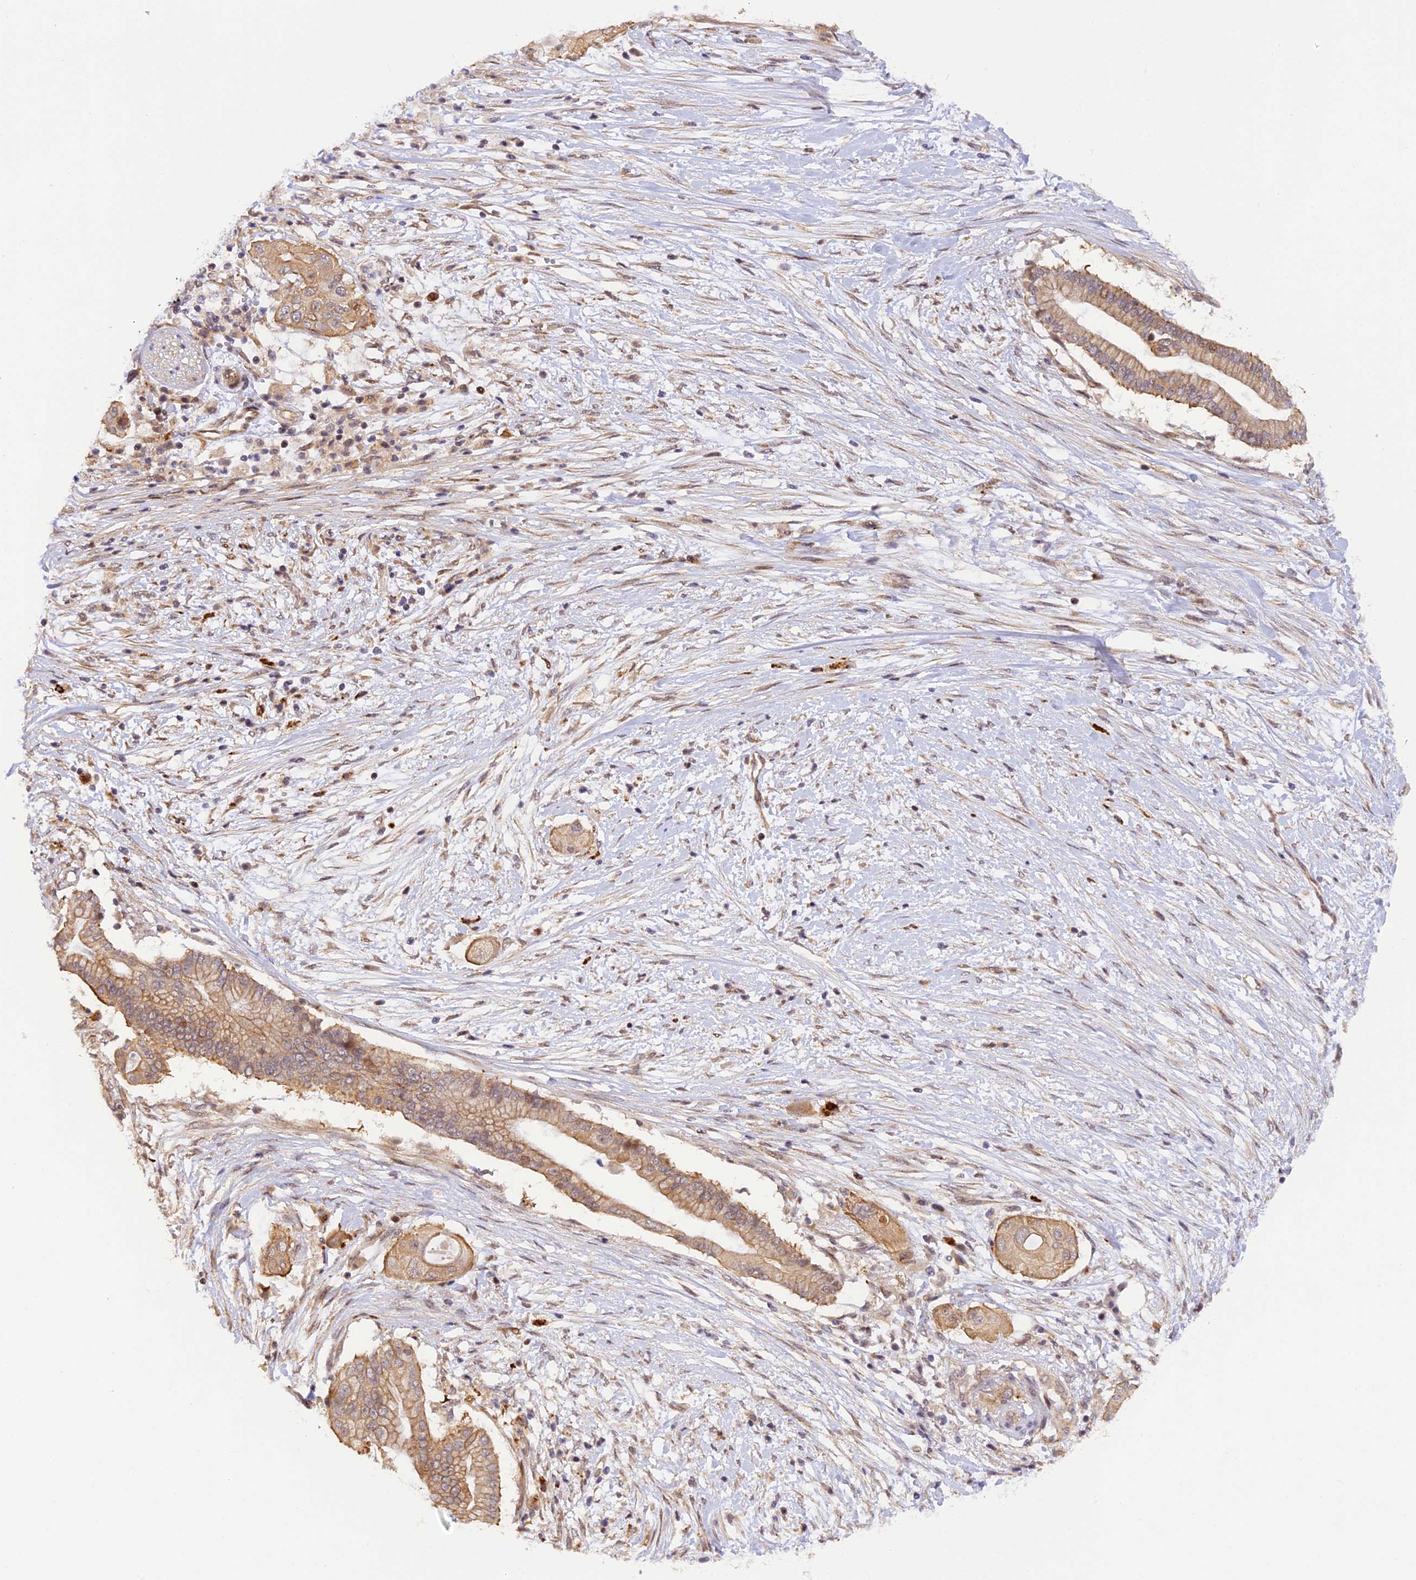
{"staining": {"intensity": "moderate", "quantity": ">75%", "location": "cytoplasmic/membranous"}, "tissue": "pancreatic cancer", "cell_type": "Tumor cells", "image_type": "cancer", "snomed": [{"axis": "morphology", "description": "Adenocarcinoma, NOS"}, {"axis": "topography", "description": "Pancreas"}], "caption": "A brown stain labels moderate cytoplasmic/membranous expression of a protein in human pancreatic adenocarcinoma tumor cells. (DAB (3,3'-diaminobenzidine) = brown stain, brightfield microscopy at high magnification).", "gene": "SAMD4A", "patient": {"sex": "male", "age": 68}}